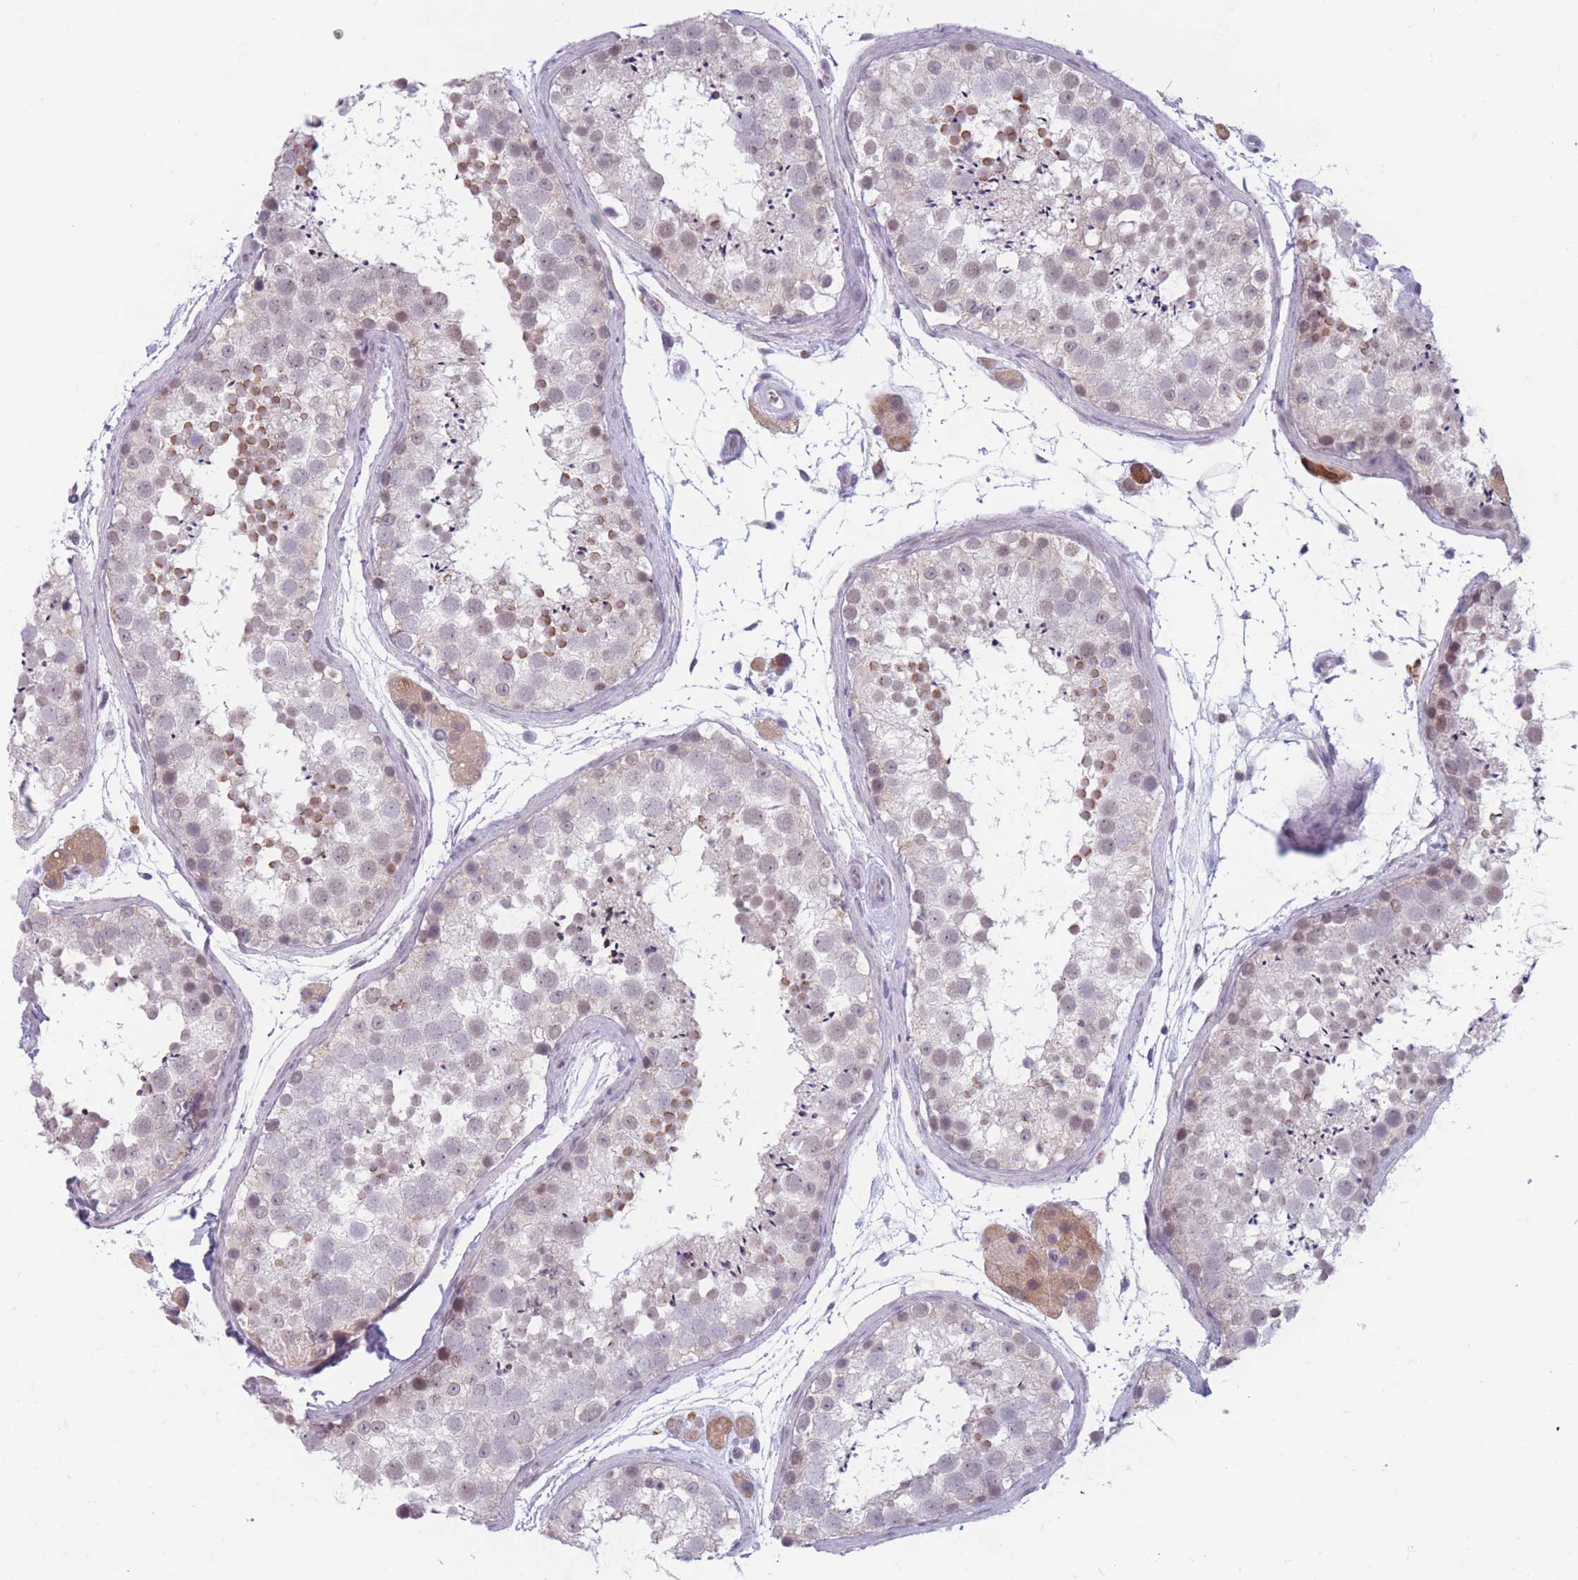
{"staining": {"intensity": "negative", "quantity": "none", "location": "none"}, "tissue": "testis", "cell_type": "Cells in seminiferous ducts", "image_type": "normal", "snomed": [{"axis": "morphology", "description": "Normal tissue, NOS"}, {"axis": "topography", "description": "Testis"}], "caption": "This is a photomicrograph of IHC staining of unremarkable testis, which shows no staining in cells in seminiferous ducts.", "gene": "PODXL", "patient": {"sex": "male", "age": 41}}